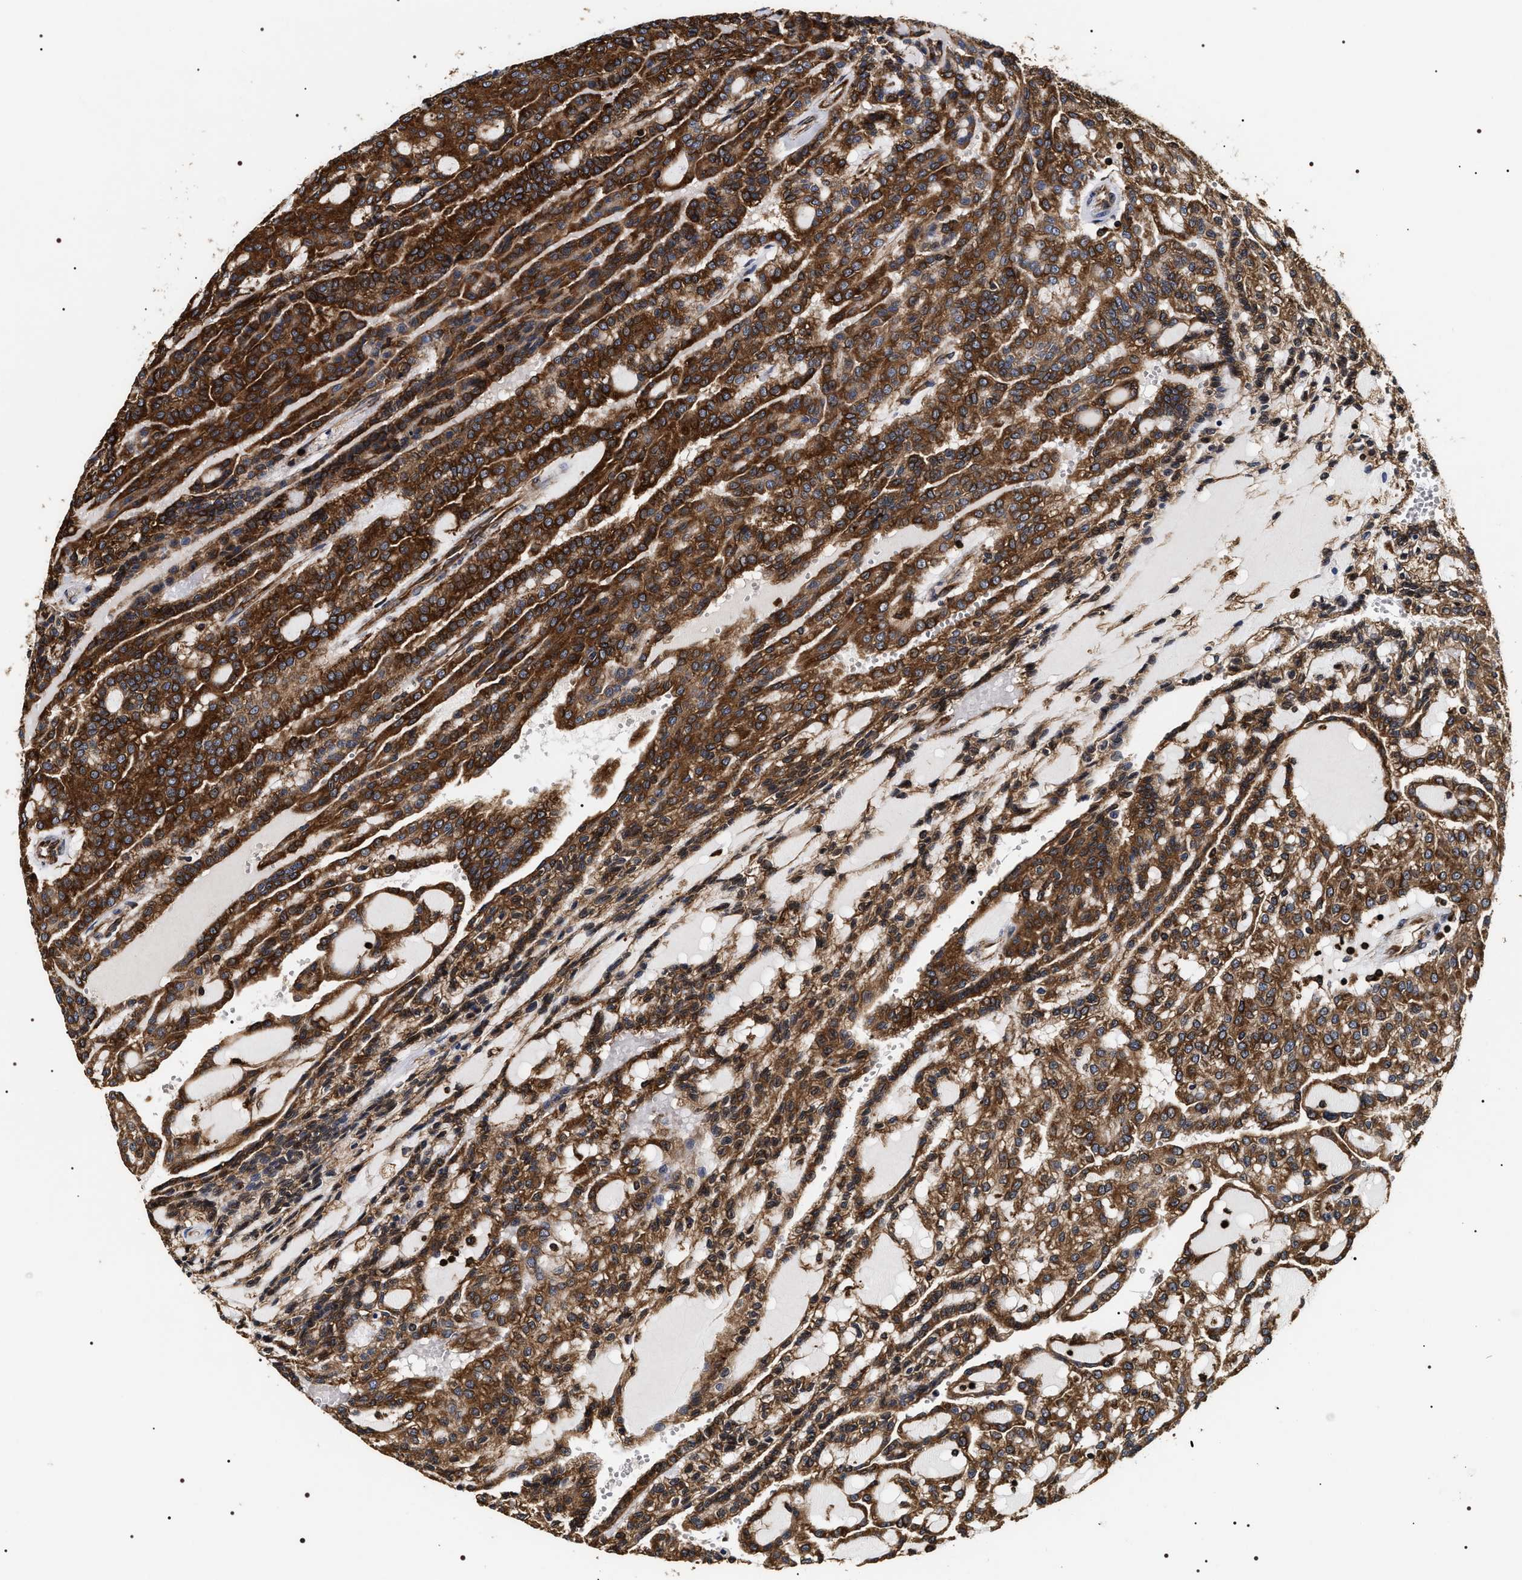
{"staining": {"intensity": "strong", "quantity": ">75%", "location": "cytoplasmic/membranous"}, "tissue": "renal cancer", "cell_type": "Tumor cells", "image_type": "cancer", "snomed": [{"axis": "morphology", "description": "Adenocarcinoma, NOS"}, {"axis": "topography", "description": "Kidney"}], "caption": "Human renal cancer stained with a brown dye exhibits strong cytoplasmic/membranous positive positivity in about >75% of tumor cells.", "gene": "SERBP1", "patient": {"sex": "male", "age": 63}}